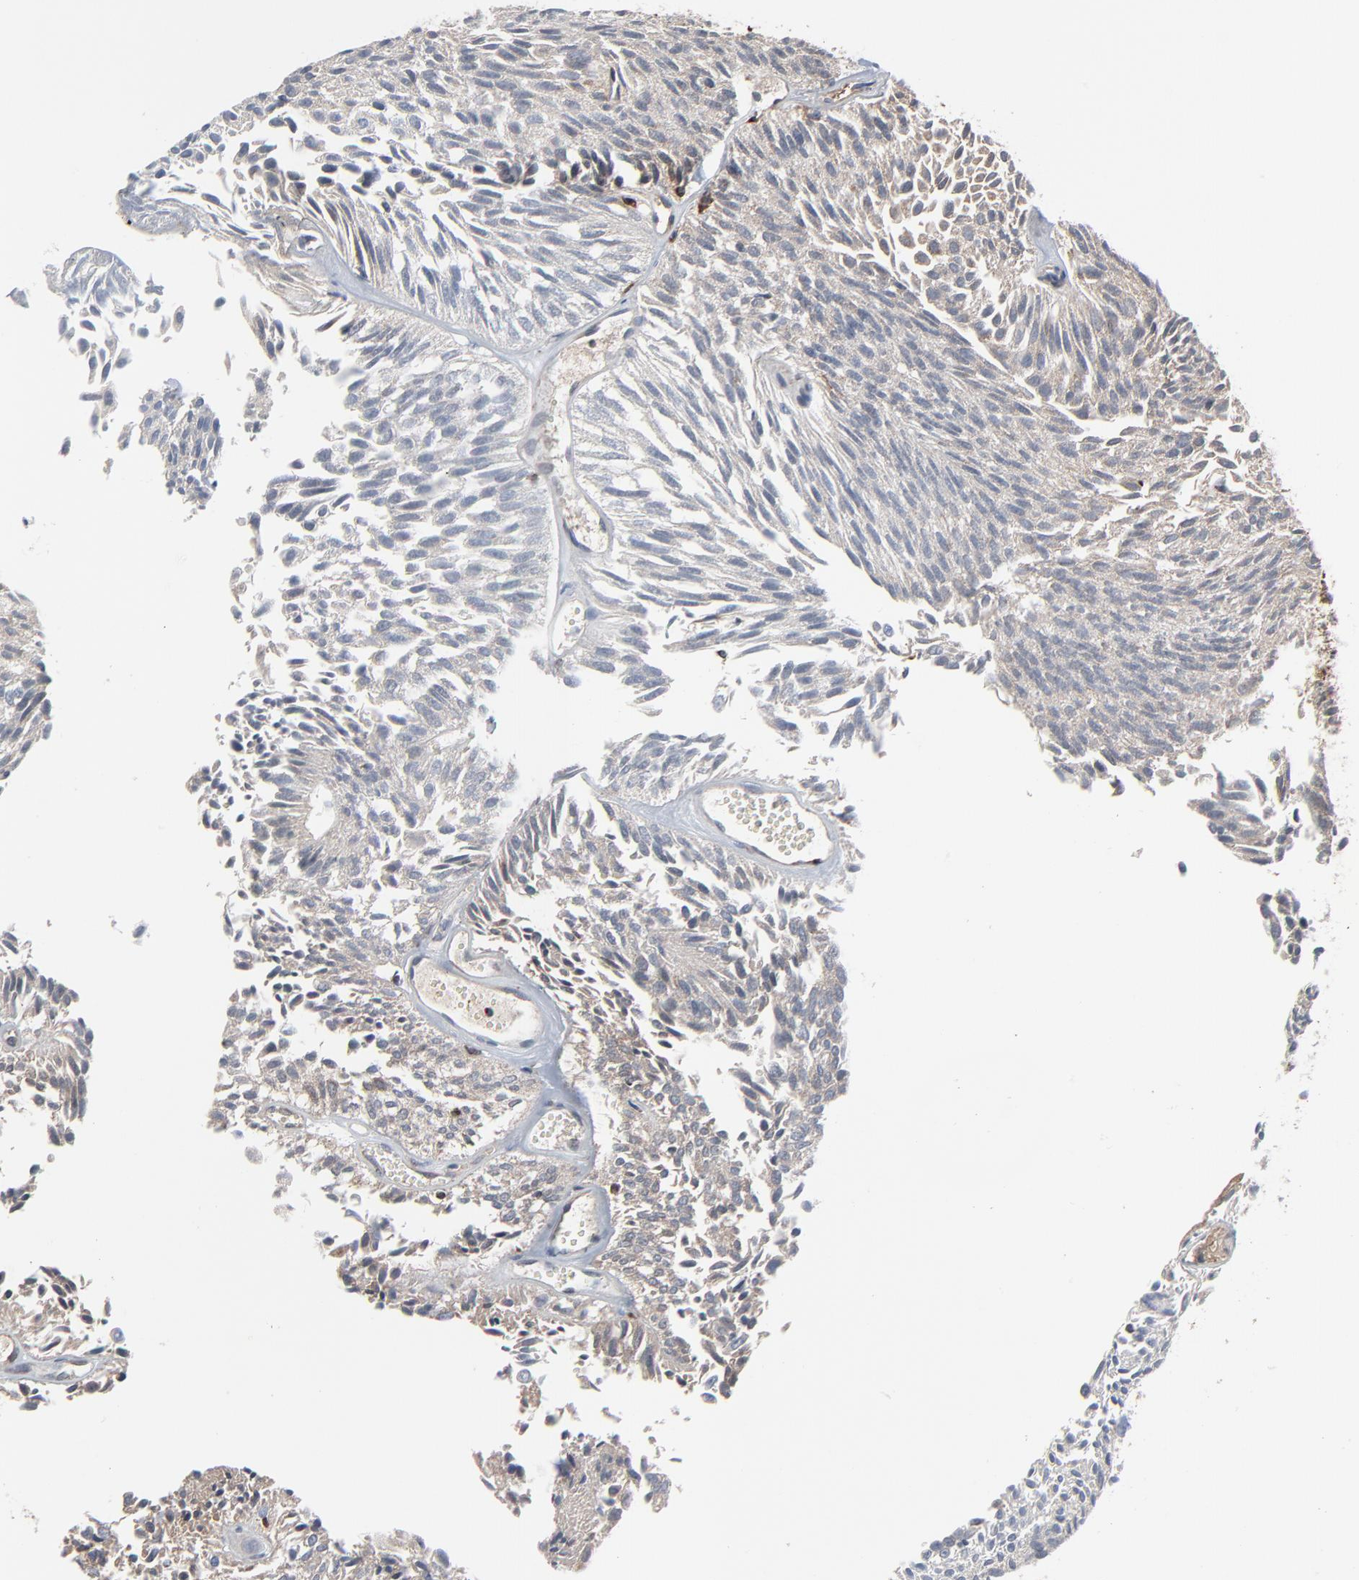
{"staining": {"intensity": "weak", "quantity": "<25%", "location": "cytoplasmic/membranous"}, "tissue": "urothelial cancer", "cell_type": "Tumor cells", "image_type": "cancer", "snomed": [{"axis": "morphology", "description": "Urothelial carcinoma, Low grade"}, {"axis": "topography", "description": "Urinary bladder"}], "caption": "Immunohistochemical staining of human urothelial cancer demonstrates no significant staining in tumor cells. (Brightfield microscopy of DAB immunohistochemistry at high magnification).", "gene": "OPTN", "patient": {"sex": "male", "age": 76}}